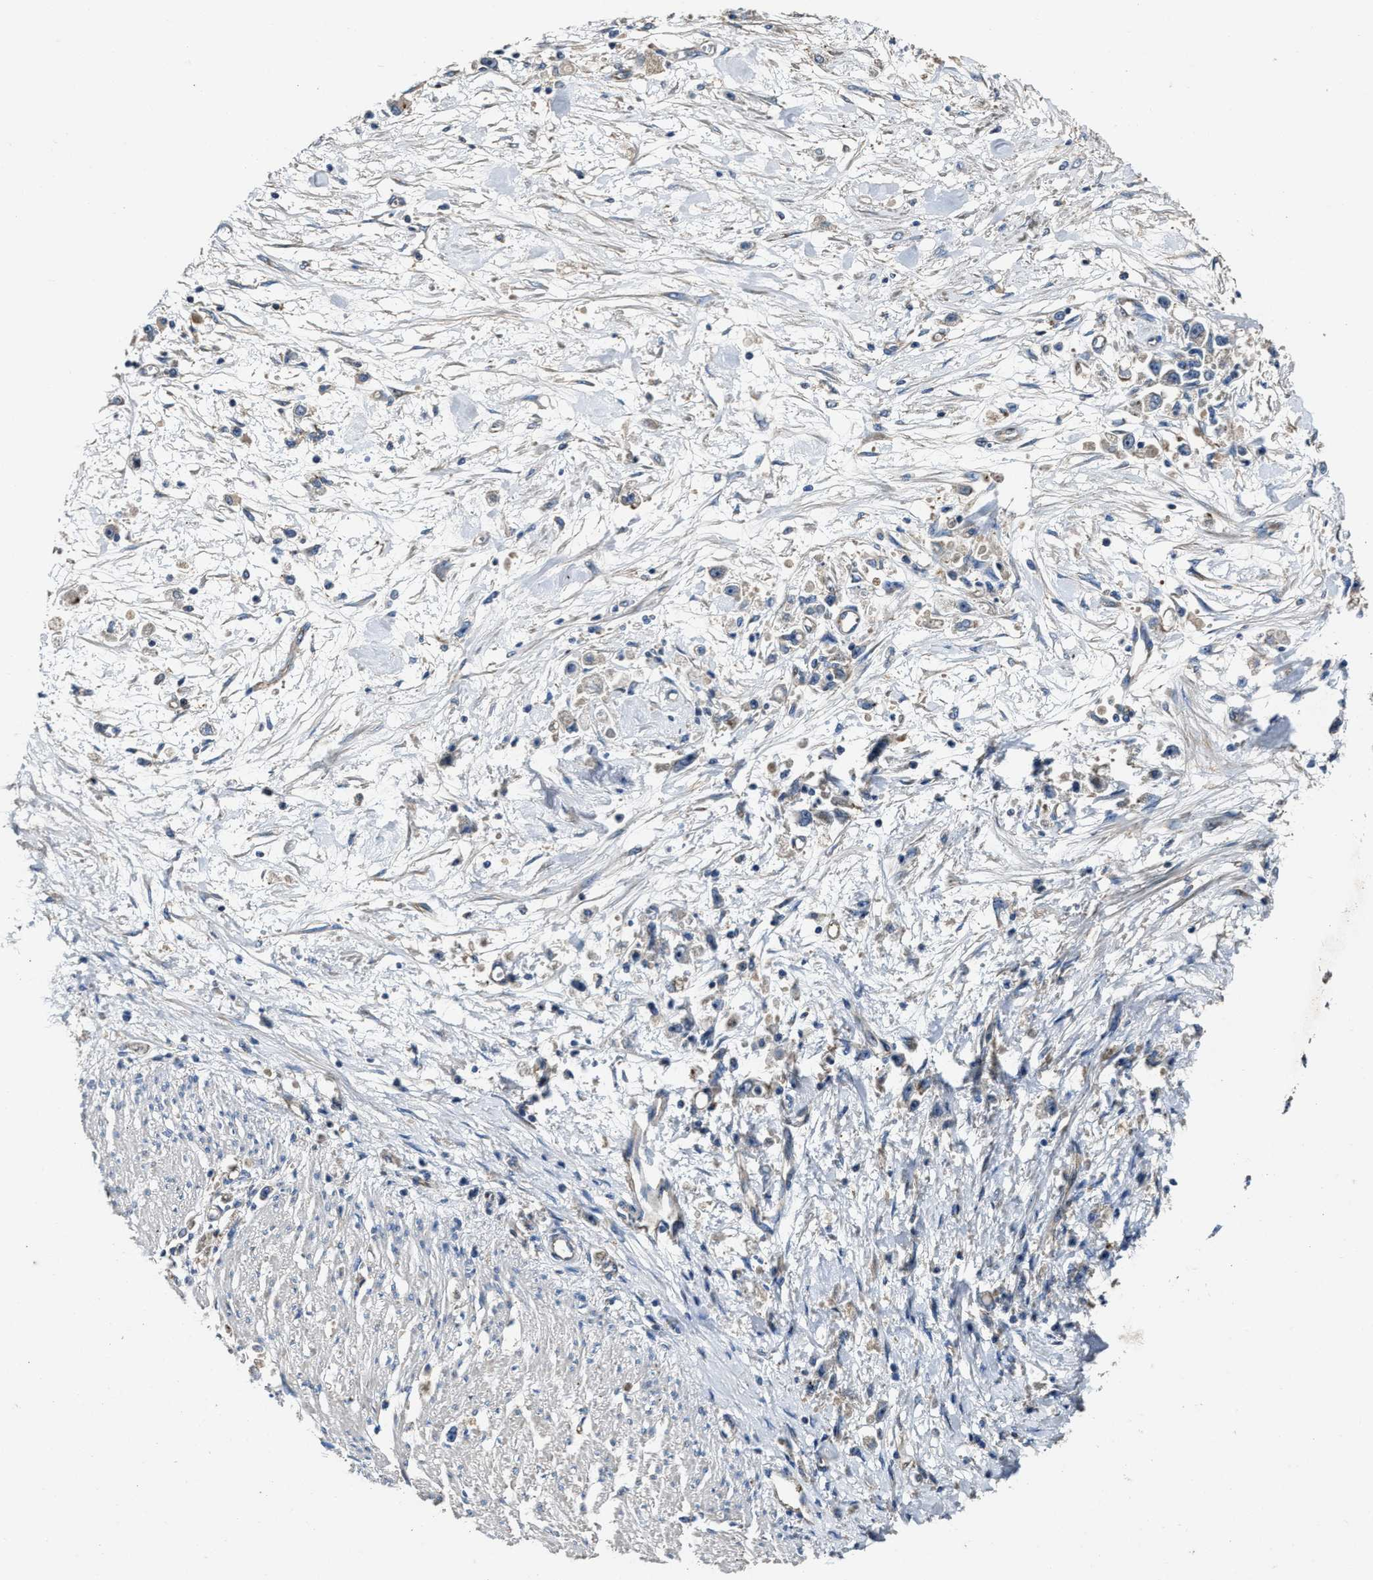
{"staining": {"intensity": "negative", "quantity": "none", "location": "none"}, "tissue": "stomach cancer", "cell_type": "Tumor cells", "image_type": "cancer", "snomed": [{"axis": "morphology", "description": "Adenocarcinoma, NOS"}, {"axis": "topography", "description": "Stomach"}], "caption": "Stomach adenocarcinoma stained for a protein using immunohistochemistry (IHC) exhibits no expression tumor cells.", "gene": "PTAR1", "patient": {"sex": "female", "age": 59}}